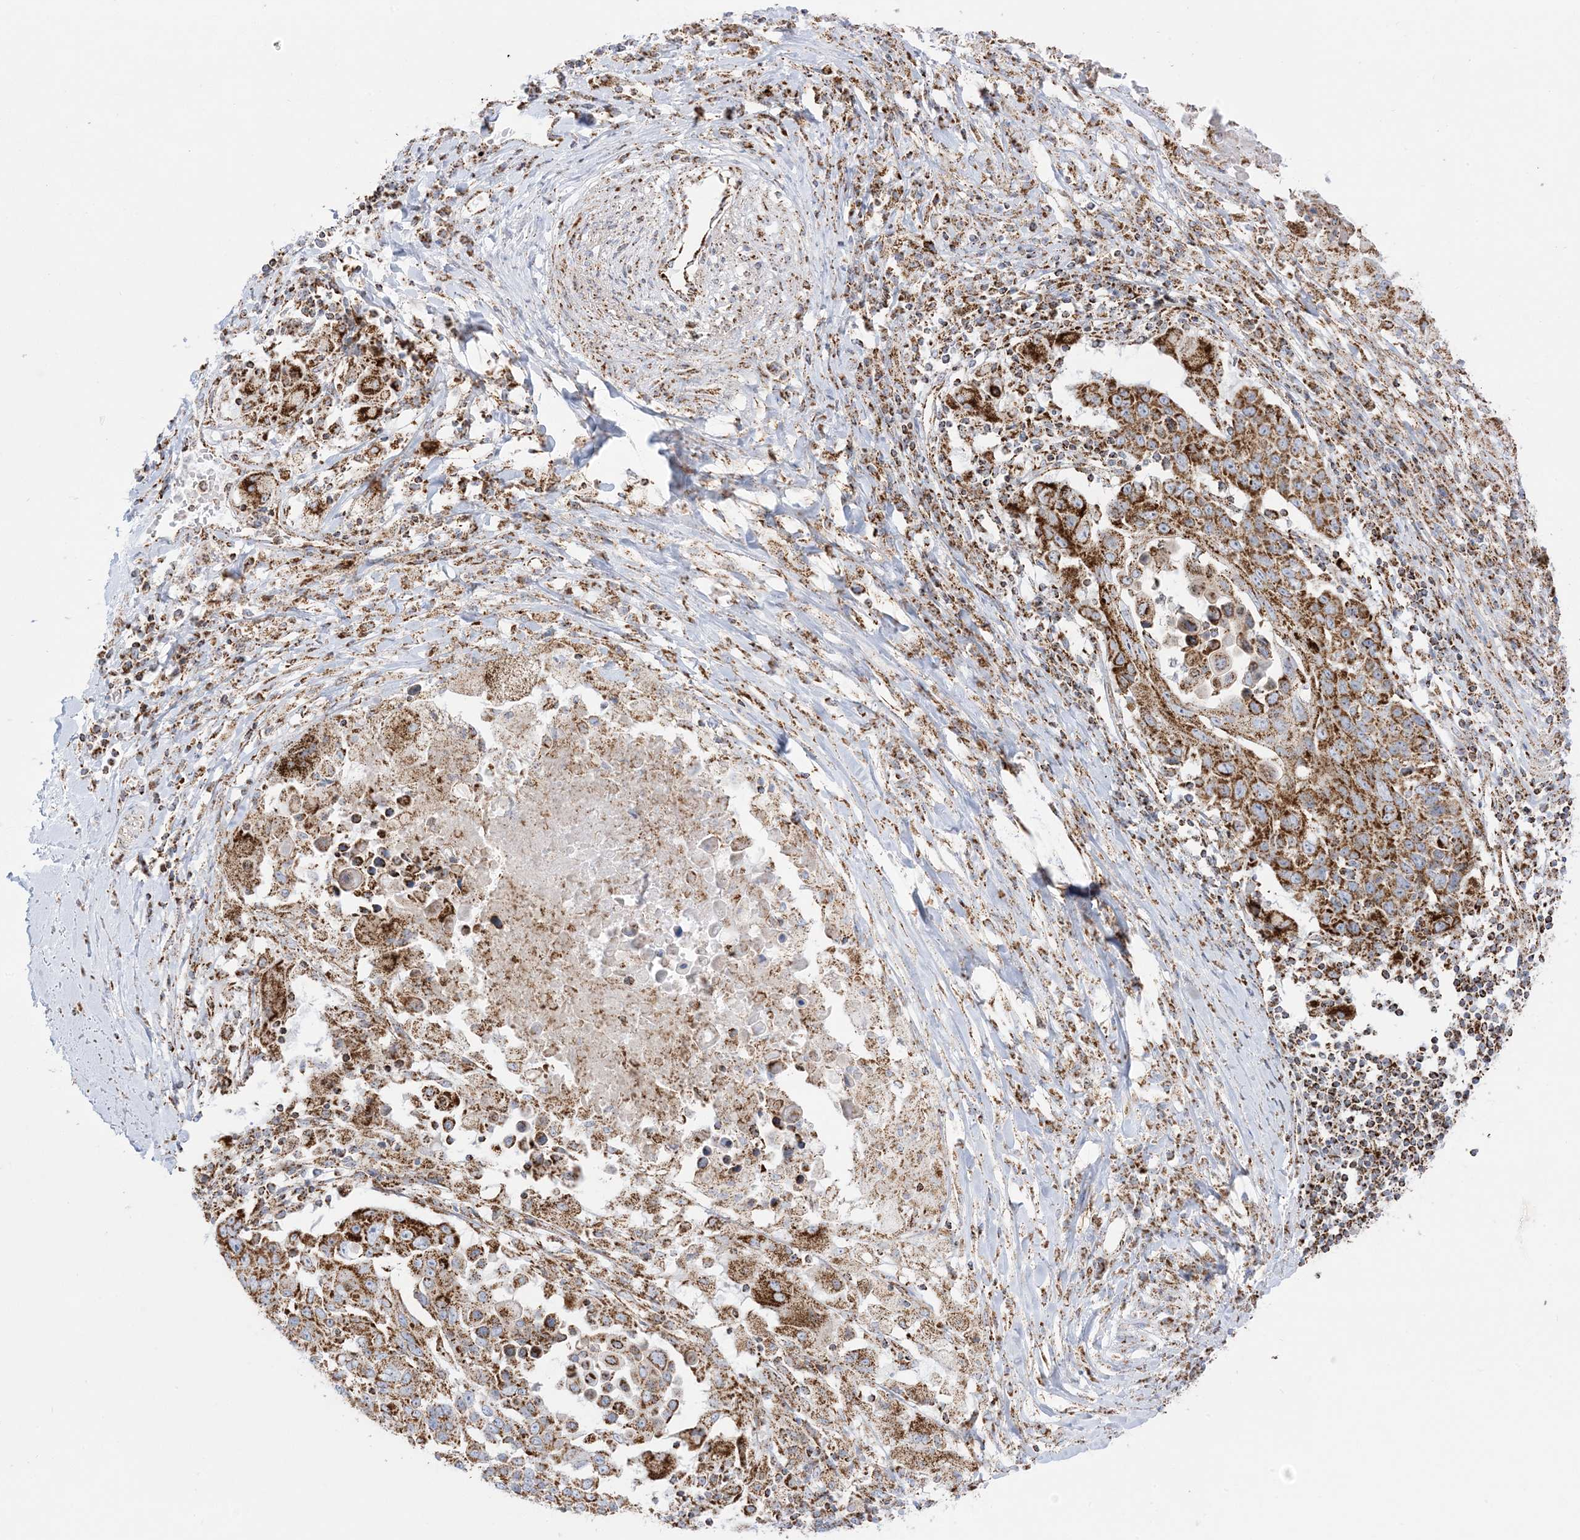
{"staining": {"intensity": "moderate", "quantity": ">75%", "location": "cytoplasmic/membranous"}, "tissue": "lung cancer", "cell_type": "Tumor cells", "image_type": "cancer", "snomed": [{"axis": "morphology", "description": "Squamous cell carcinoma, NOS"}, {"axis": "topography", "description": "Lung"}], "caption": "Immunohistochemistry (IHC) (DAB (3,3'-diaminobenzidine)) staining of human squamous cell carcinoma (lung) reveals moderate cytoplasmic/membranous protein staining in about >75% of tumor cells.", "gene": "MRPS36", "patient": {"sex": "male", "age": 66}}